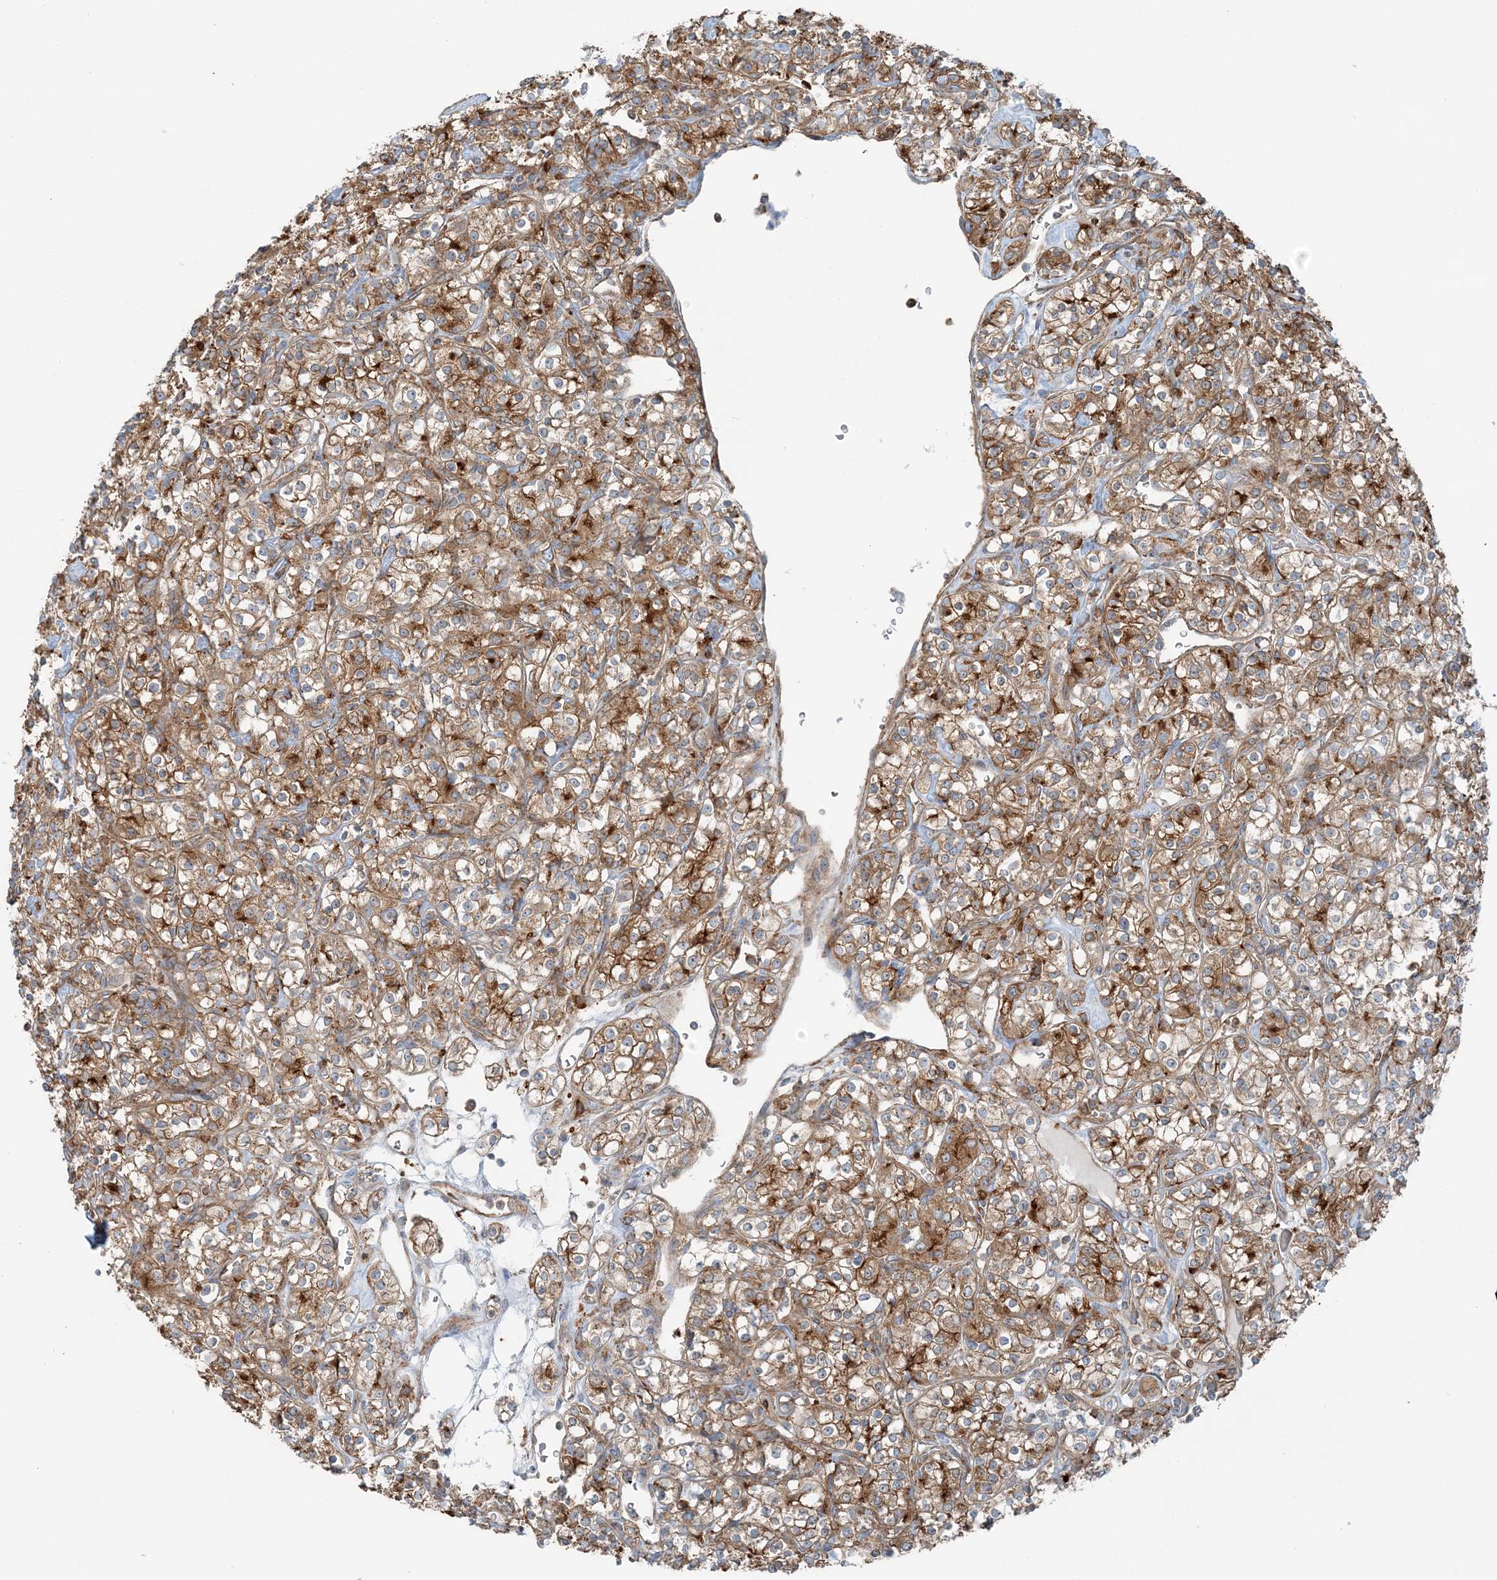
{"staining": {"intensity": "moderate", "quantity": ">75%", "location": "cytoplasmic/membranous"}, "tissue": "renal cancer", "cell_type": "Tumor cells", "image_type": "cancer", "snomed": [{"axis": "morphology", "description": "Adenocarcinoma, NOS"}, {"axis": "topography", "description": "Kidney"}], "caption": "Moderate cytoplasmic/membranous protein staining is identified in approximately >75% of tumor cells in renal adenocarcinoma.", "gene": "SNX2", "patient": {"sex": "male", "age": 77}}